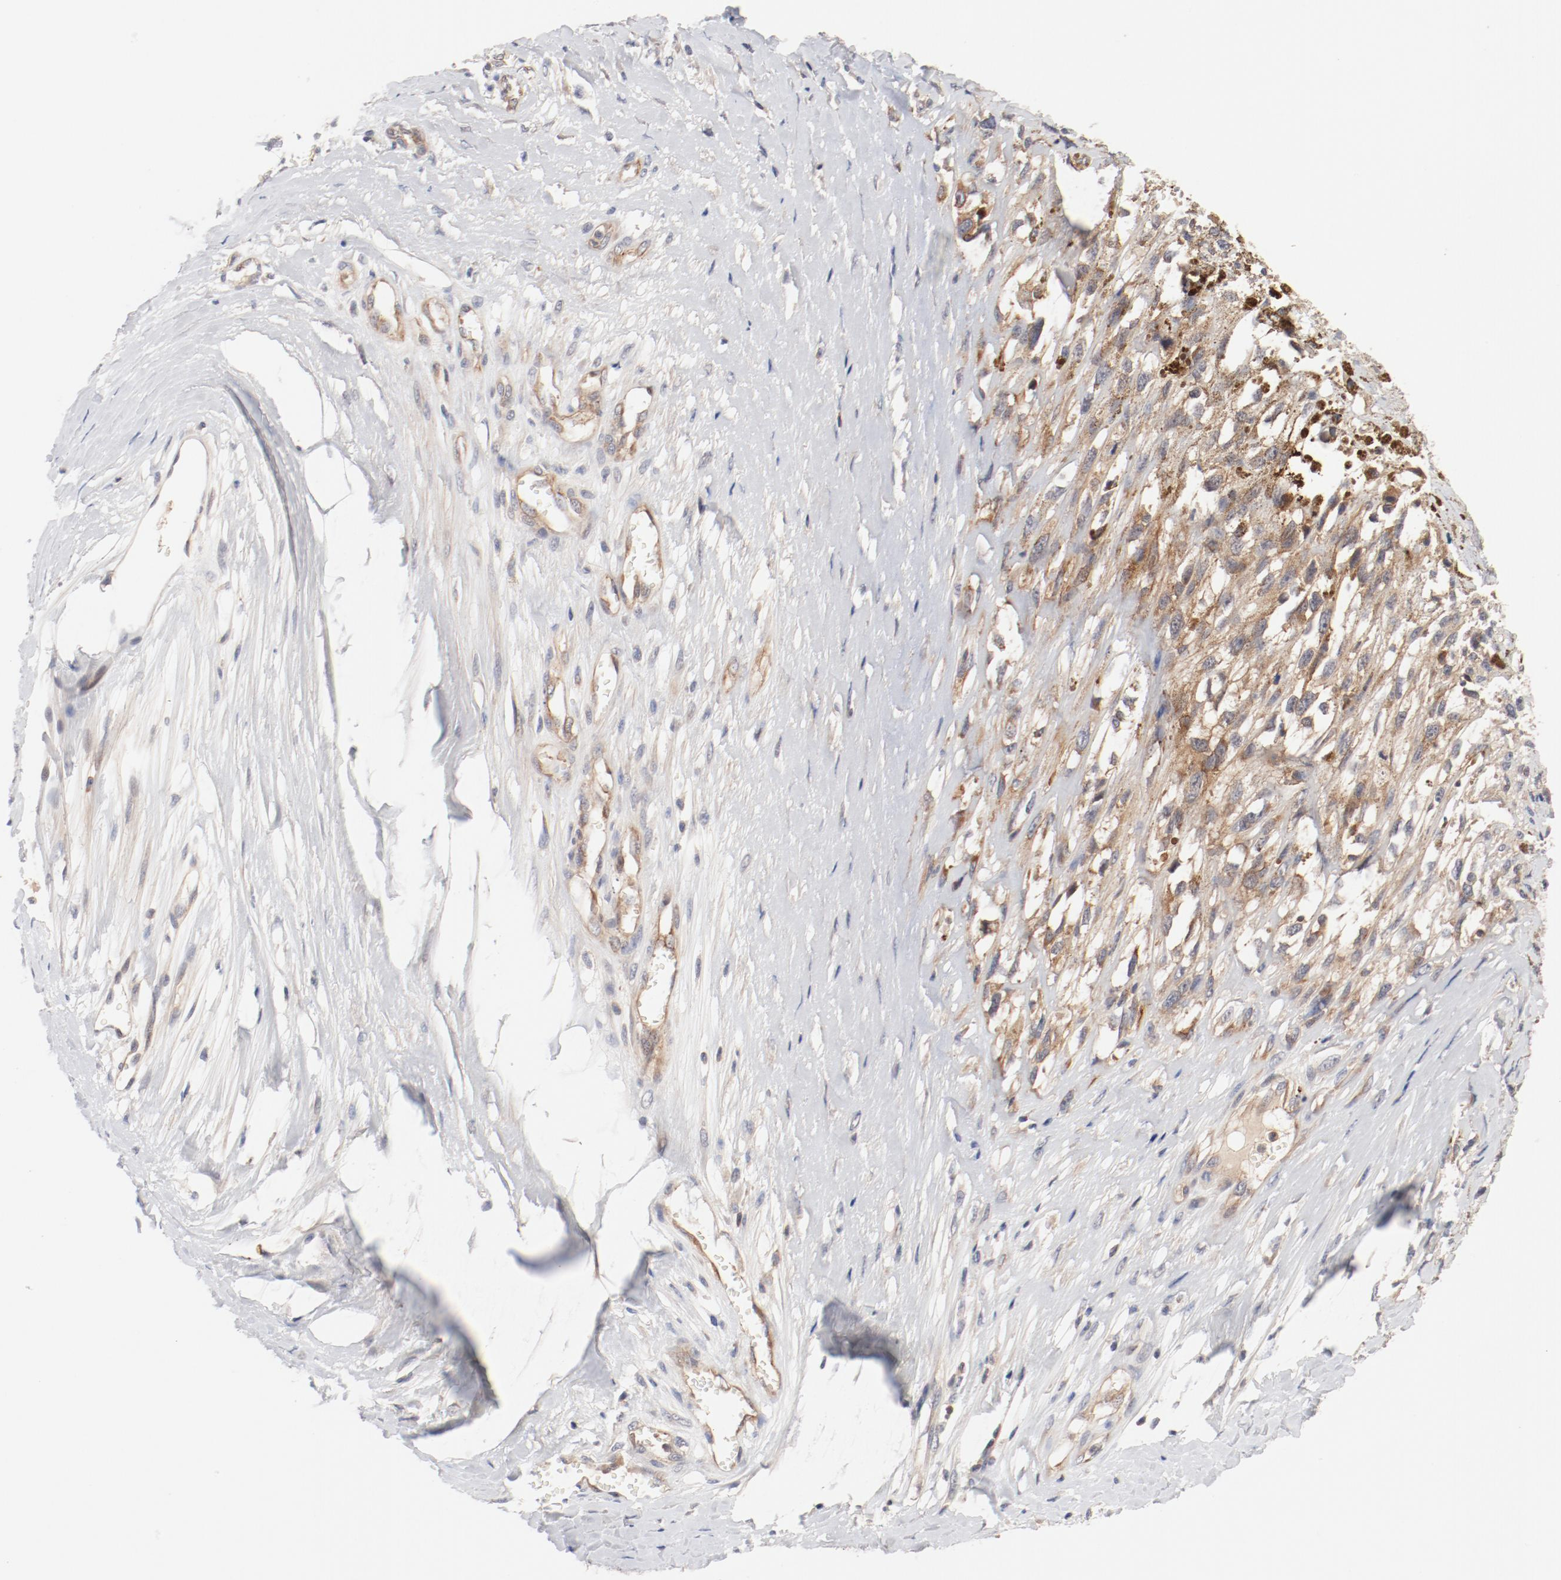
{"staining": {"intensity": "strong", "quantity": ">75%", "location": "cytoplasmic/membranous"}, "tissue": "melanoma", "cell_type": "Tumor cells", "image_type": "cancer", "snomed": [{"axis": "morphology", "description": "Malignant melanoma, Metastatic site"}, {"axis": "topography", "description": "Lymph node"}], "caption": "Melanoma tissue shows strong cytoplasmic/membranous positivity in approximately >75% of tumor cells (DAB IHC, brown staining for protein, blue staining for nuclei).", "gene": "ZNF267", "patient": {"sex": "male", "age": 59}}